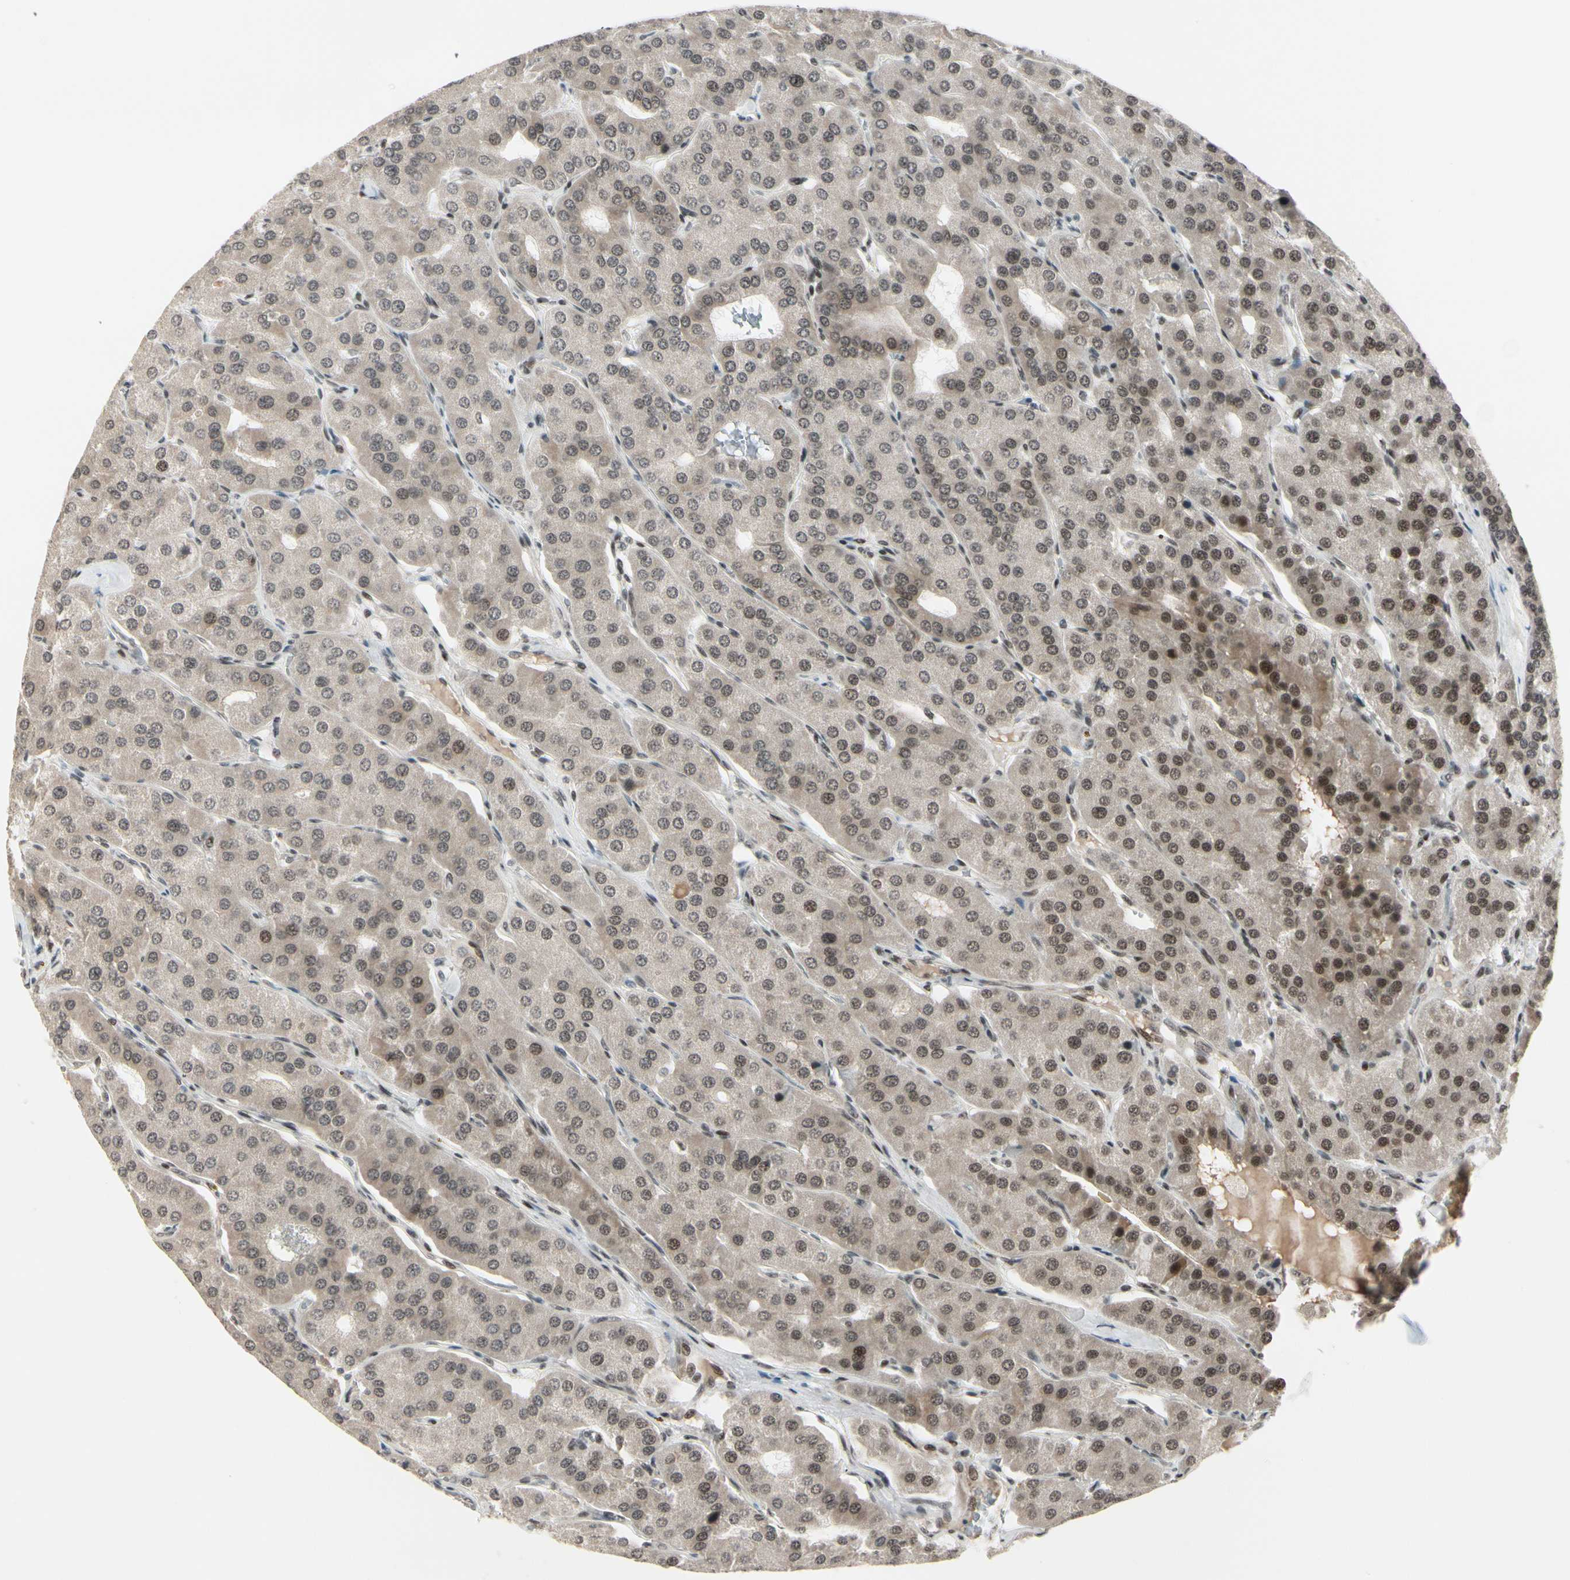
{"staining": {"intensity": "strong", "quantity": ">75%", "location": "nuclear"}, "tissue": "parathyroid gland", "cell_type": "Glandular cells", "image_type": "normal", "snomed": [{"axis": "morphology", "description": "Normal tissue, NOS"}, {"axis": "morphology", "description": "Adenoma, NOS"}, {"axis": "topography", "description": "Parathyroid gland"}], "caption": "A brown stain highlights strong nuclear staining of a protein in glandular cells of benign human parathyroid gland.", "gene": "CHAMP1", "patient": {"sex": "female", "age": 86}}